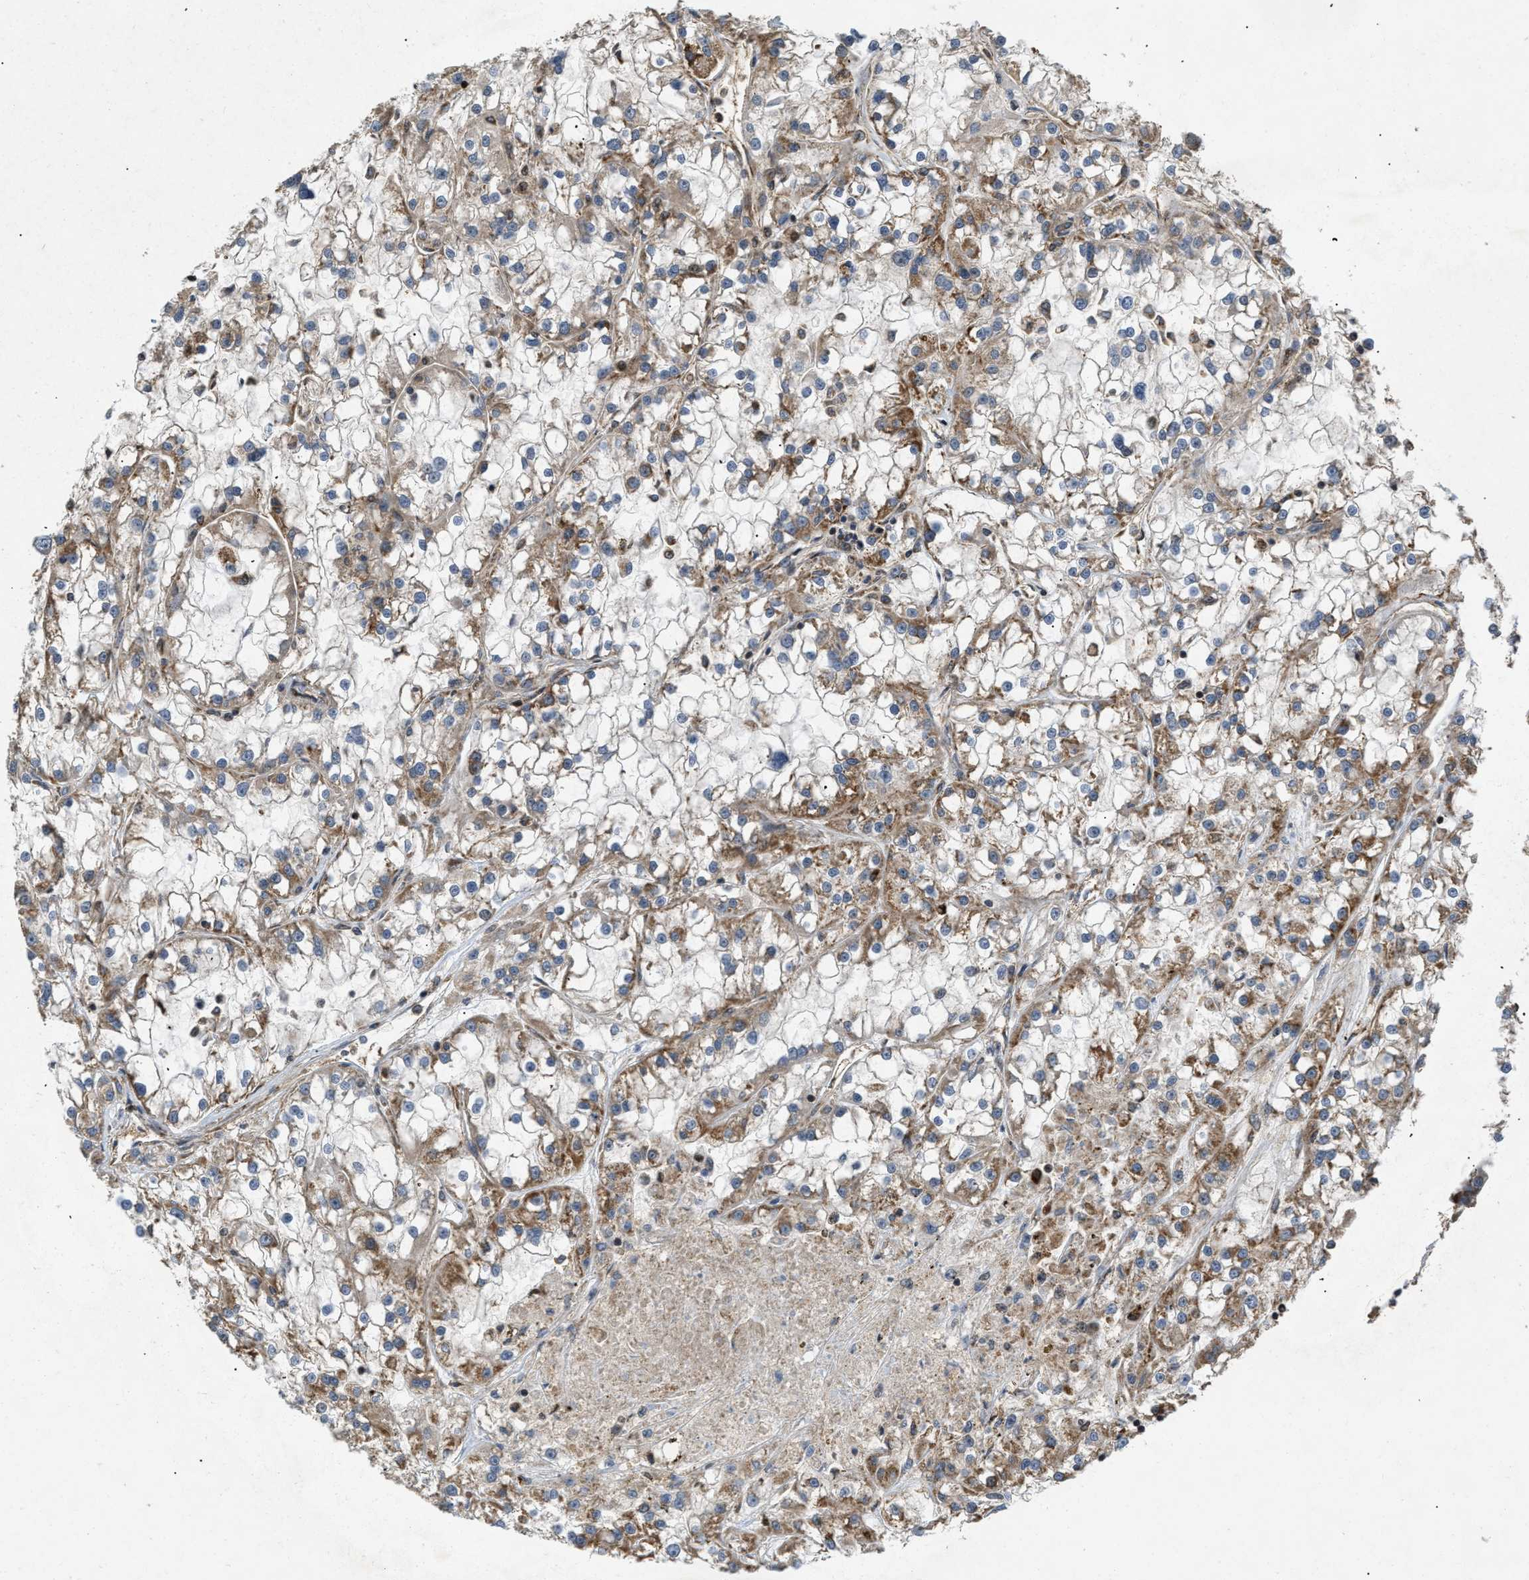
{"staining": {"intensity": "moderate", "quantity": "25%-75%", "location": "cytoplasmic/membranous"}, "tissue": "renal cancer", "cell_type": "Tumor cells", "image_type": "cancer", "snomed": [{"axis": "morphology", "description": "Adenocarcinoma, NOS"}, {"axis": "topography", "description": "Kidney"}], "caption": "The photomicrograph demonstrates immunohistochemical staining of renal cancer. There is moderate cytoplasmic/membranous staining is seen in about 25%-75% of tumor cells.", "gene": "GNB4", "patient": {"sex": "female", "age": 52}}